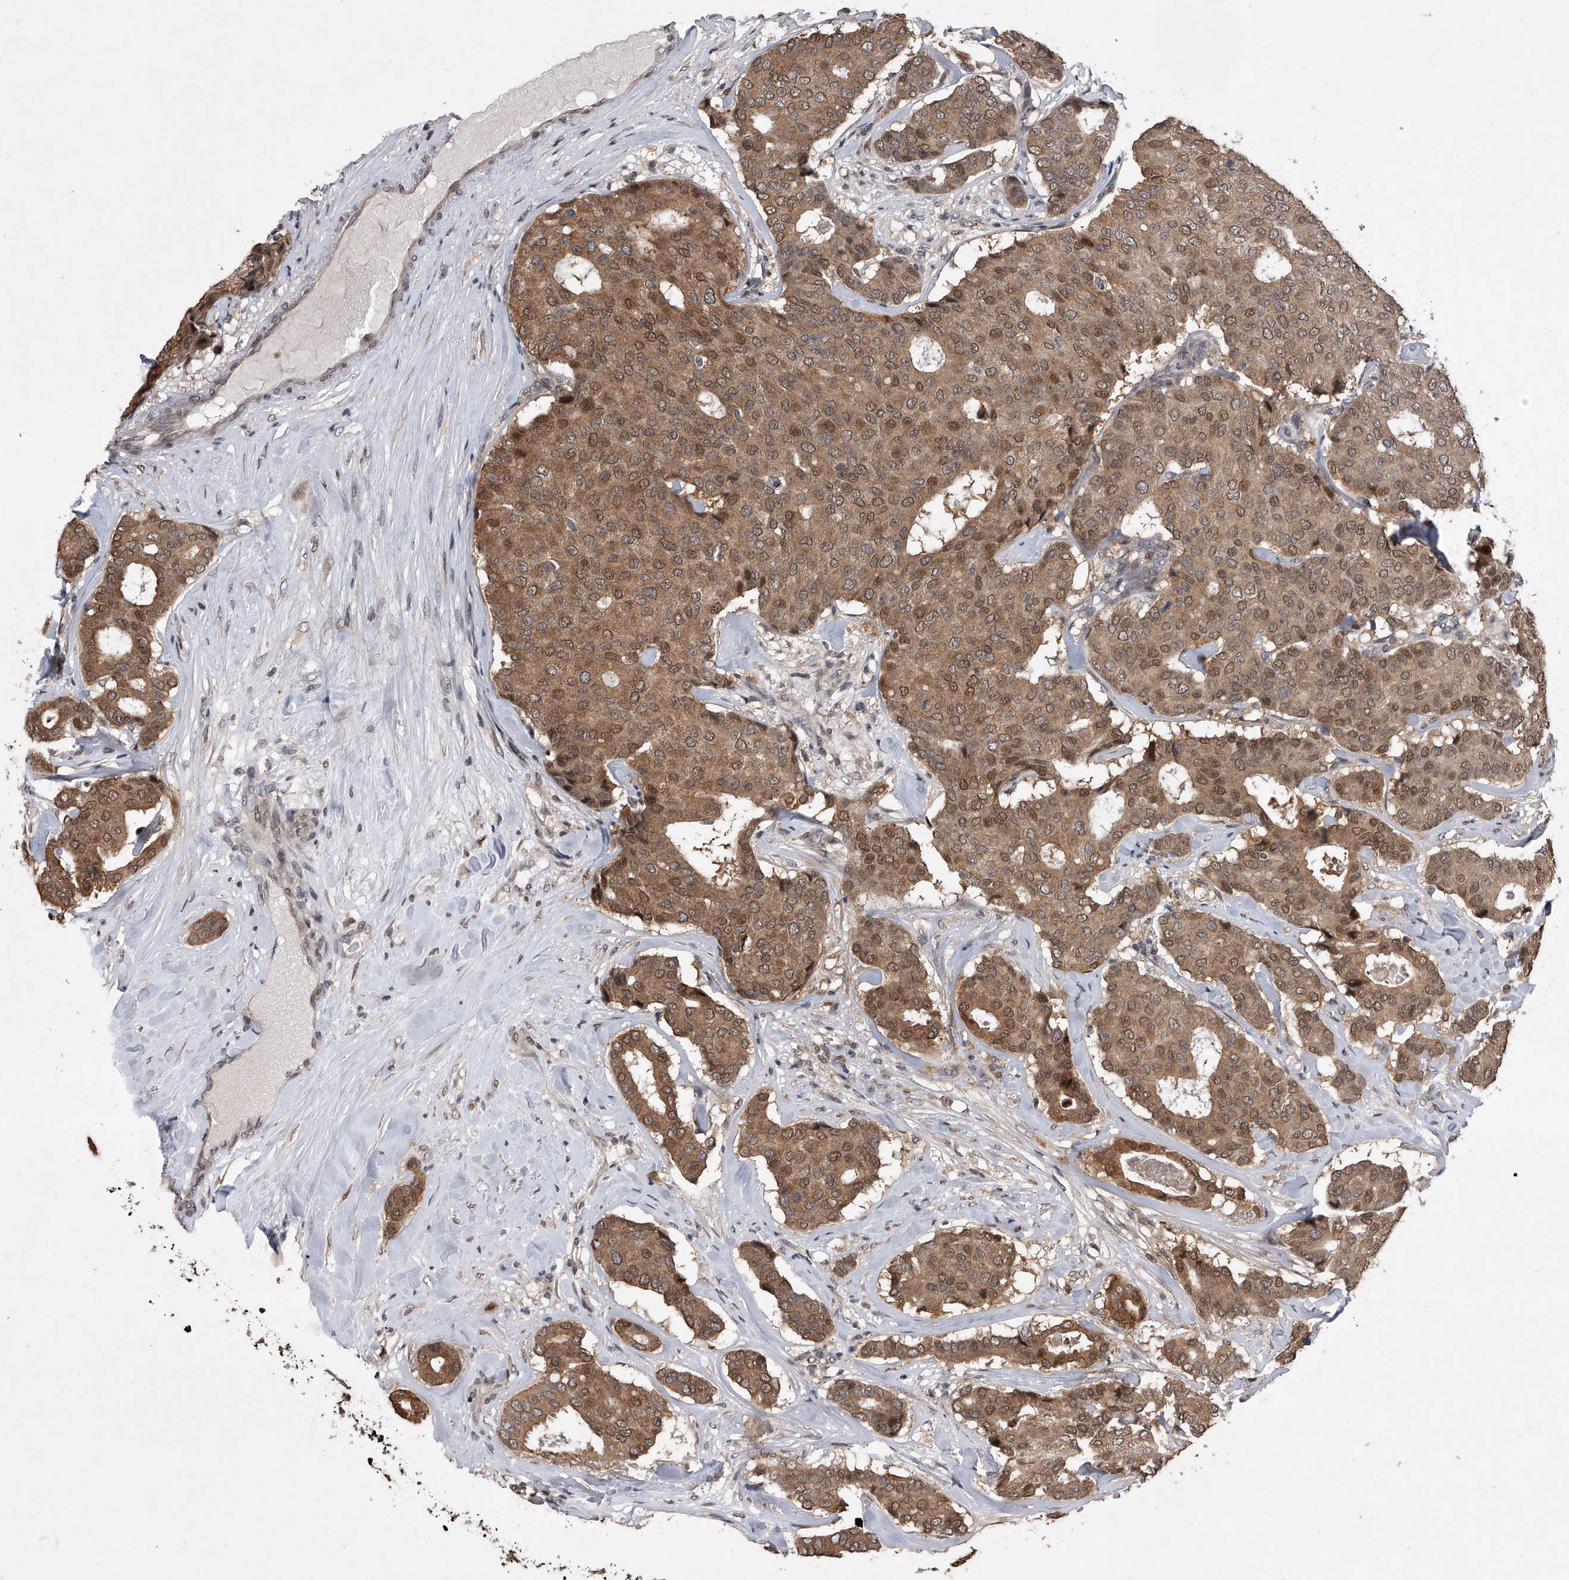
{"staining": {"intensity": "moderate", "quantity": ">75%", "location": "cytoplasmic/membranous,nuclear"}, "tissue": "breast cancer", "cell_type": "Tumor cells", "image_type": "cancer", "snomed": [{"axis": "morphology", "description": "Duct carcinoma"}, {"axis": "topography", "description": "Breast"}], "caption": "Breast invasive ductal carcinoma stained with DAB (3,3'-diaminobenzidine) immunohistochemistry (IHC) demonstrates medium levels of moderate cytoplasmic/membranous and nuclear expression in about >75% of tumor cells. (DAB IHC with brightfield microscopy, high magnification).", "gene": "BHLHE23", "patient": {"sex": "female", "age": 75}}